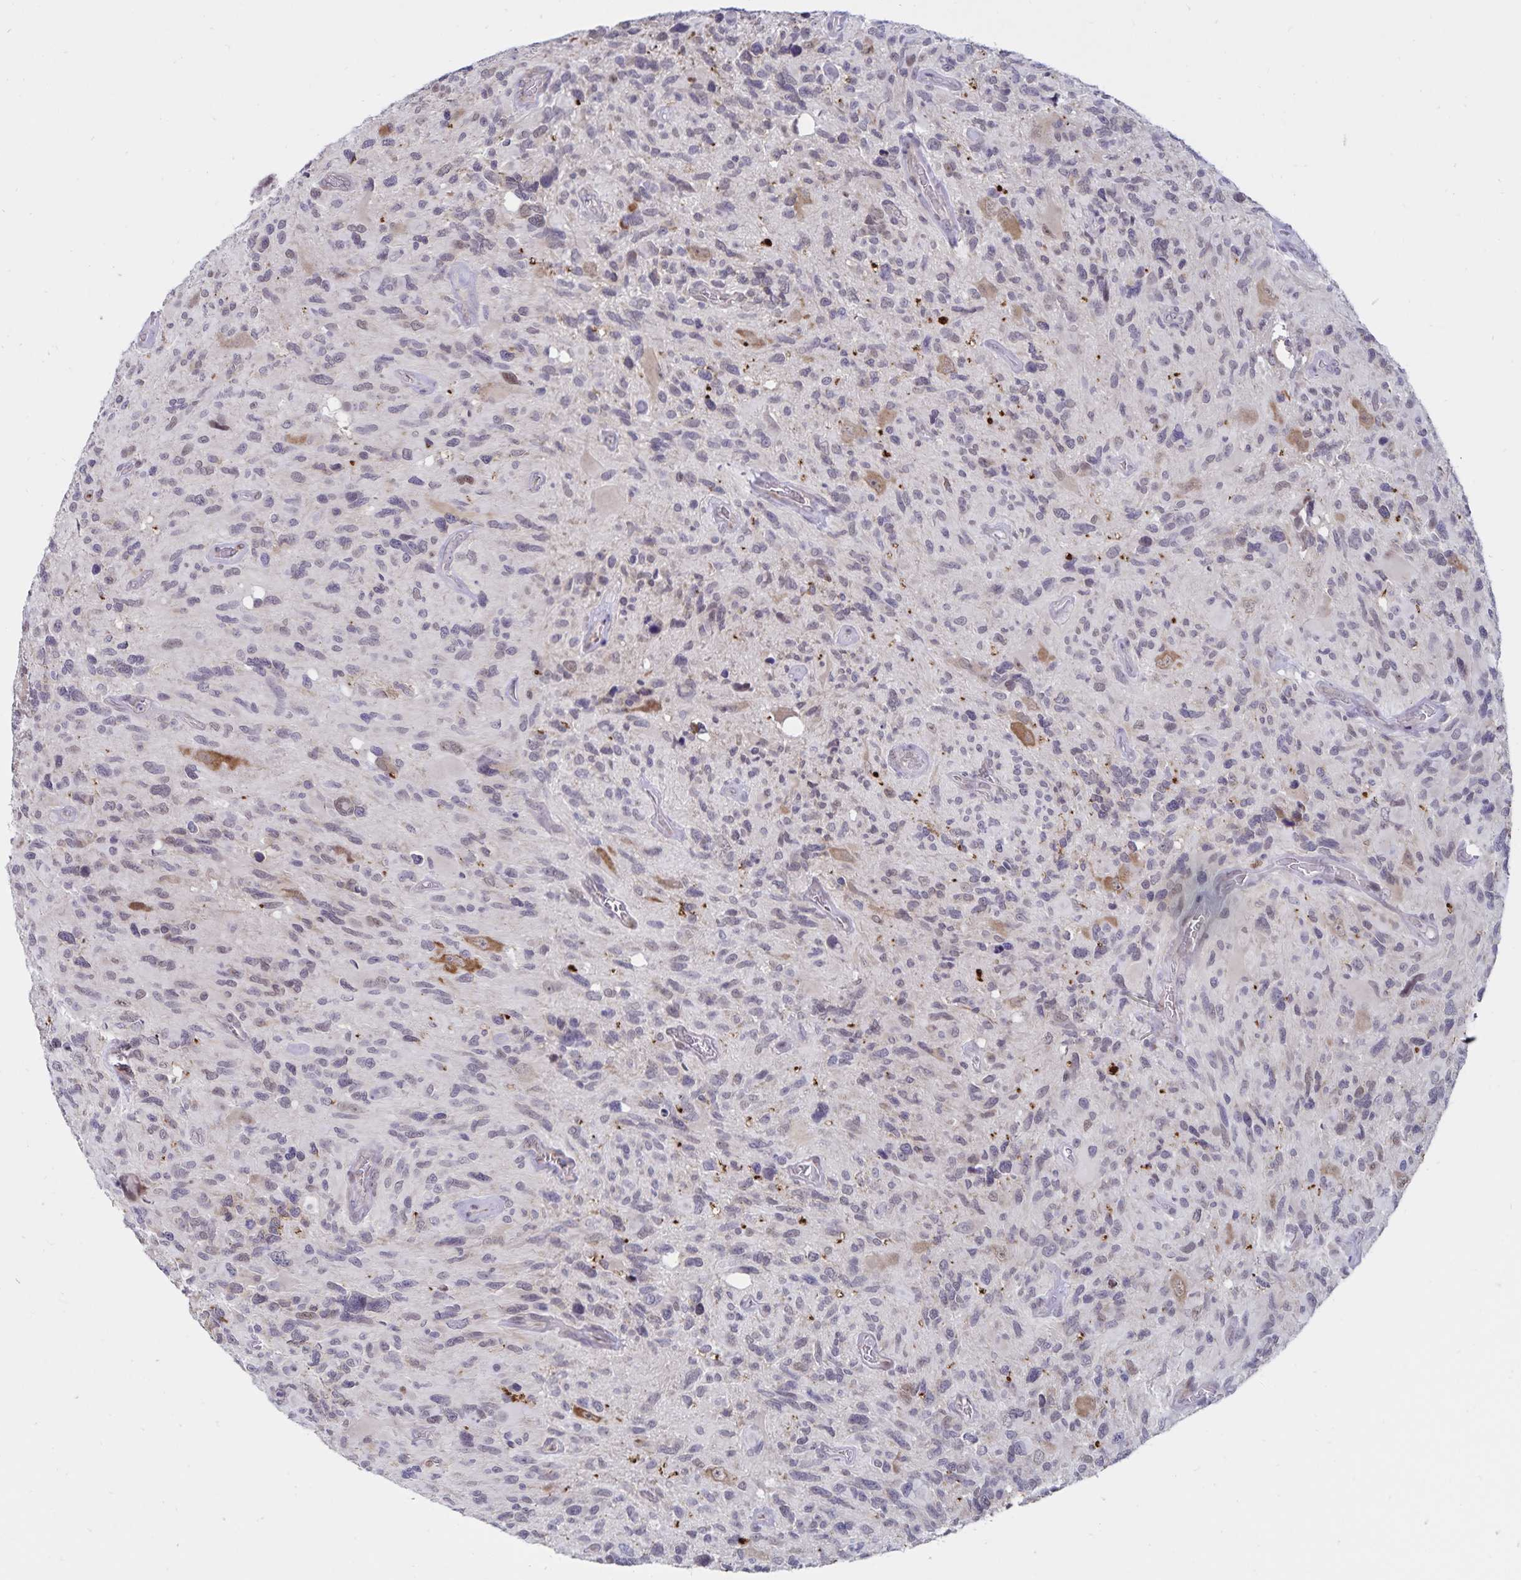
{"staining": {"intensity": "negative", "quantity": "none", "location": "none"}, "tissue": "glioma", "cell_type": "Tumor cells", "image_type": "cancer", "snomed": [{"axis": "morphology", "description": "Glioma, malignant, High grade"}, {"axis": "topography", "description": "Brain"}], "caption": "High power microscopy image of an immunohistochemistry micrograph of high-grade glioma (malignant), revealing no significant expression in tumor cells.", "gene": "ATP2A2", "patient": {"sex": "male", "age": 49}}